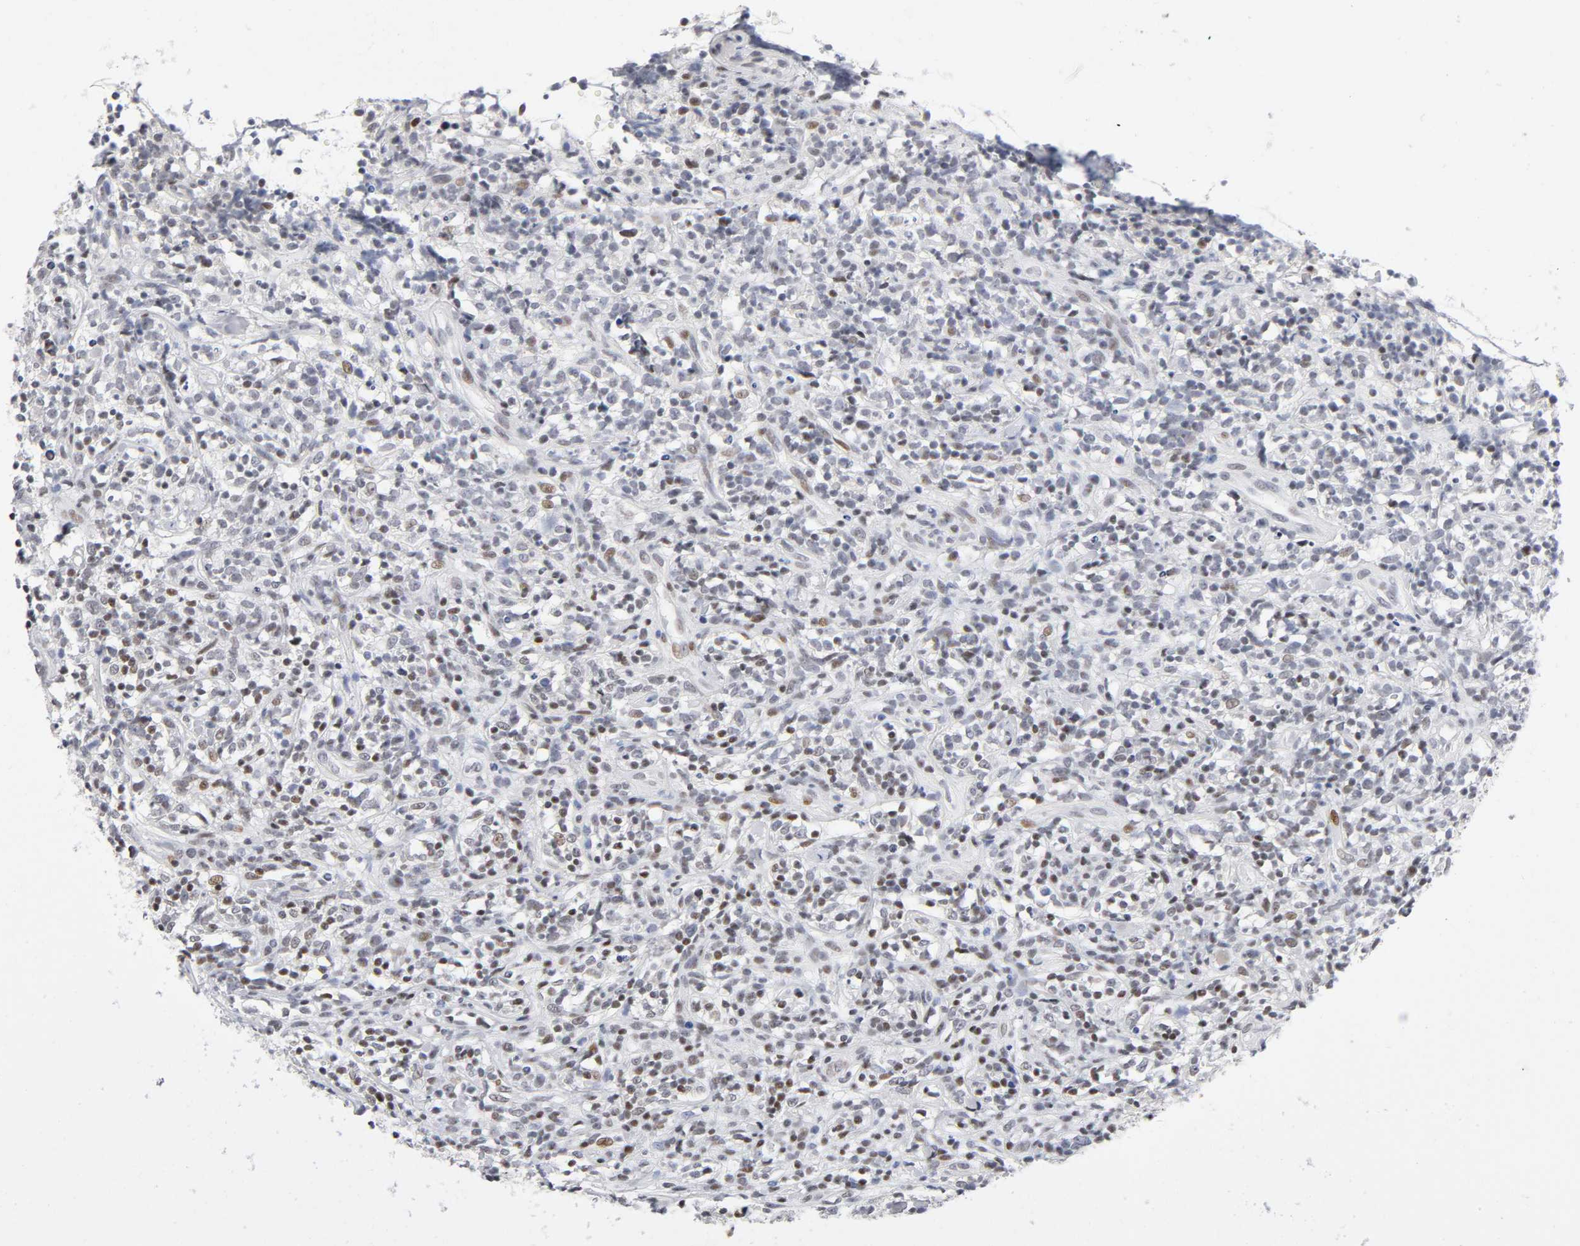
{"staining": {"intensity": "moderate", "quantity": "25%-75%", "location": "nuclear"}, "tissue": "lymphoma", "cell_type": "Tumor cells", "image_type": "cancer", "snomed": [{"axis": "morphology", "description": "Malignant lymphoma, non-Hodgkin's type, High grade"}, {"axis": "topography", "description": "Lymph node"}], "caption": "Malignant lymphoma, non-Hodgkin's type (high-grade) stained with a brown dye reveals moderate nuclear positive staining in approximately 25%-75% of tumor cells.", "gene": "SP3", "patient": {"sex": "female", "age": 73}}